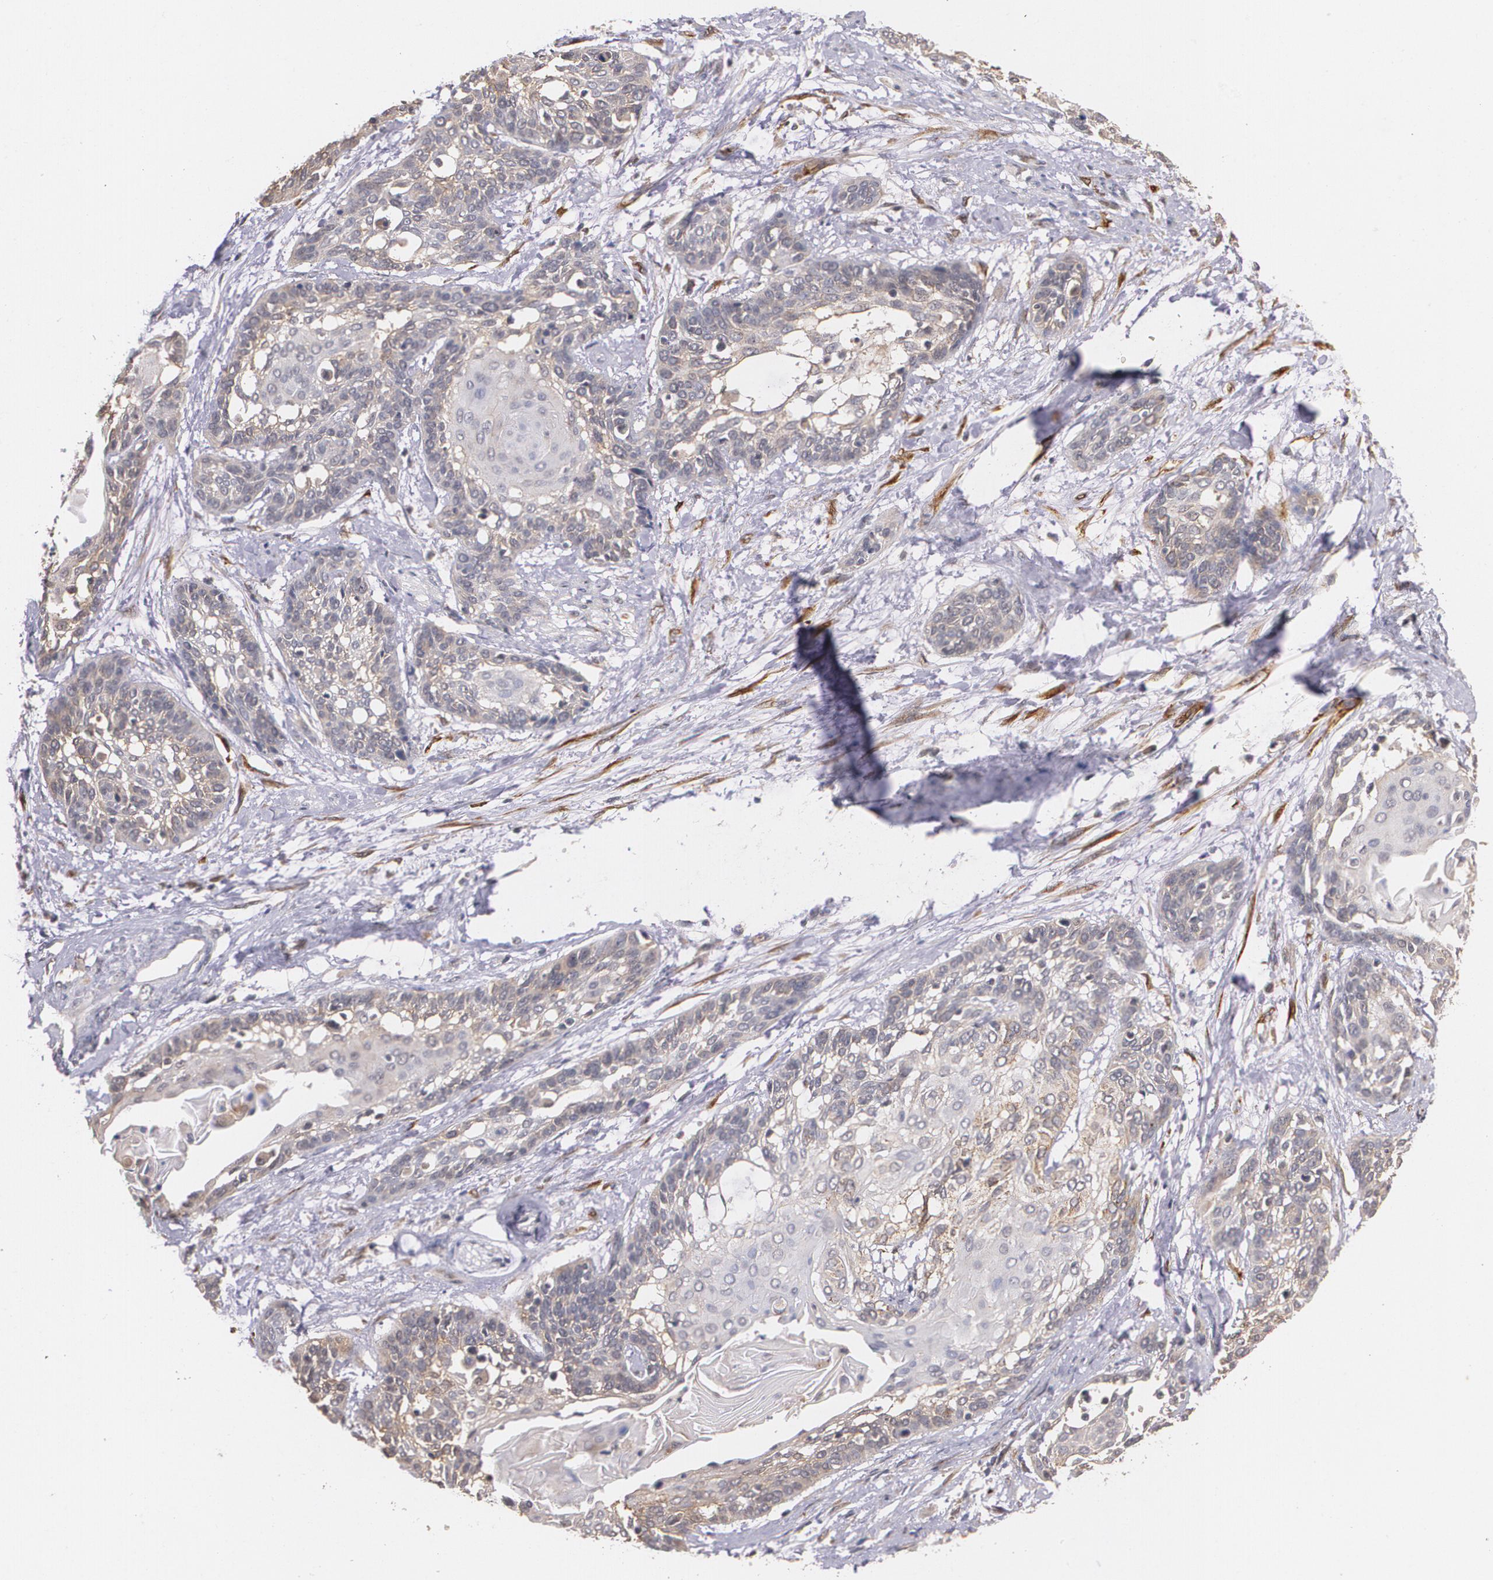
{"staining": {"intensity": "moderate", "quantity": "<25%", "location": "cytoplasmic/membranous"}, "tissue": "cervical cancer", "cell_type": "Tumor cells", "image_type": "cancer", "snomed": [{"axis": "morphology", "description": "Squamous cell carcinoma, NOS"}, {"axis": "topography", "description": "Cervix"}], "caption": "Squamous cell carcinoma (cervical) stained with DAB immunohistochemistry (IHC) reveals low levels of moderate cytoplasmic/membranous expression in approximately <25% of tumor cells. The staining was performed using DAB, with brown indicating positive protein expression. Nuclei are stained blue with hematoxylin.", "gene": "IFNGR2", "patient": {"sex": "female", "age": 57}}